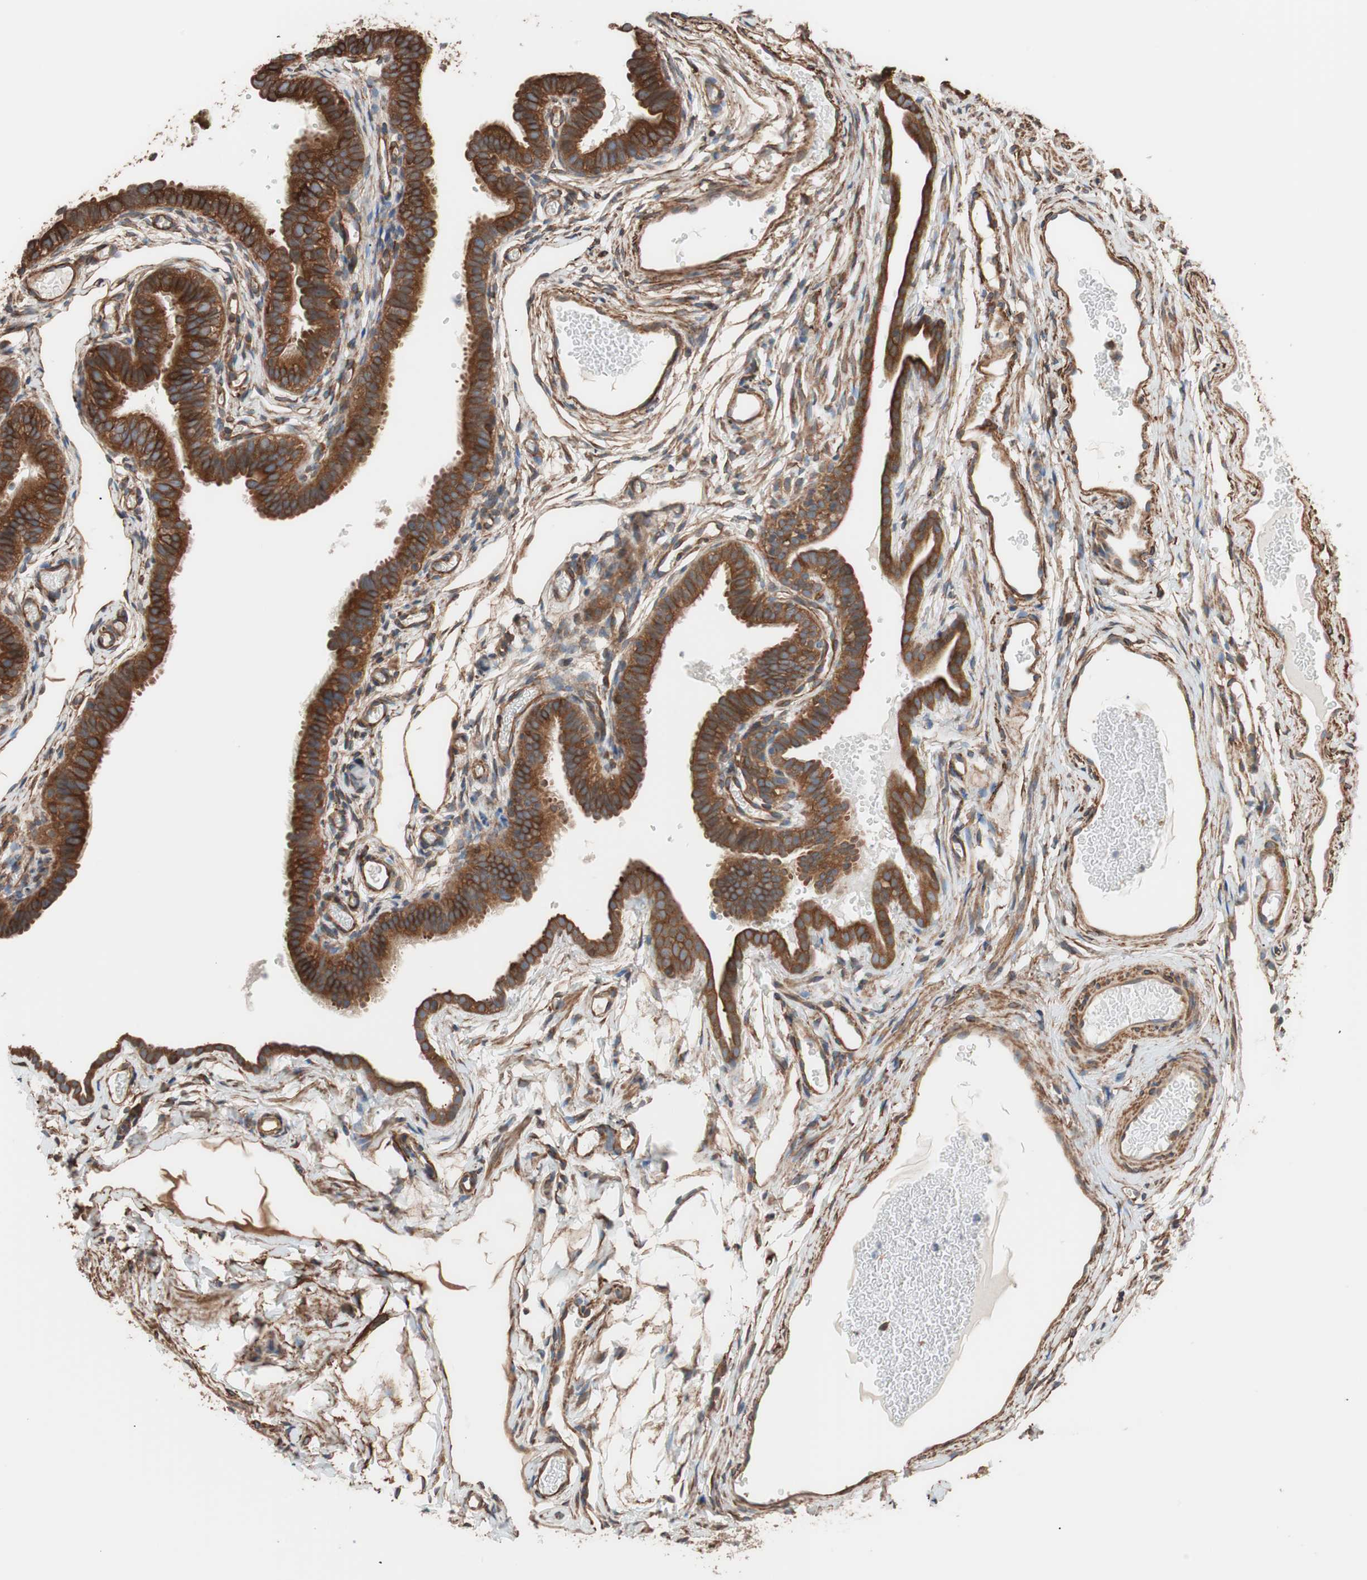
{"staining": {"intensity": "strong", "quantity": ">75%", "location": "cytoplasmic/membranous"}, "tissue": "fallopian tube", "cell_type": "Glandular cells", "image_type": "normal", "snomed": [{"axis": "morphology", "description": "Normal tissue, NOS"}, {"axis": "topography", "description": "Fallopian tube"}, {"axis": "topography", "description": "Placenta"}], "caption": "Immunohistochemical staining of unremarkable human fallopian tube demonstrates strong cytoplasmic/membranous protein staining in approximately >75% of glandular cells.", "gene": "GPSM2", "patient": {"sex": "female", "age": 34}}